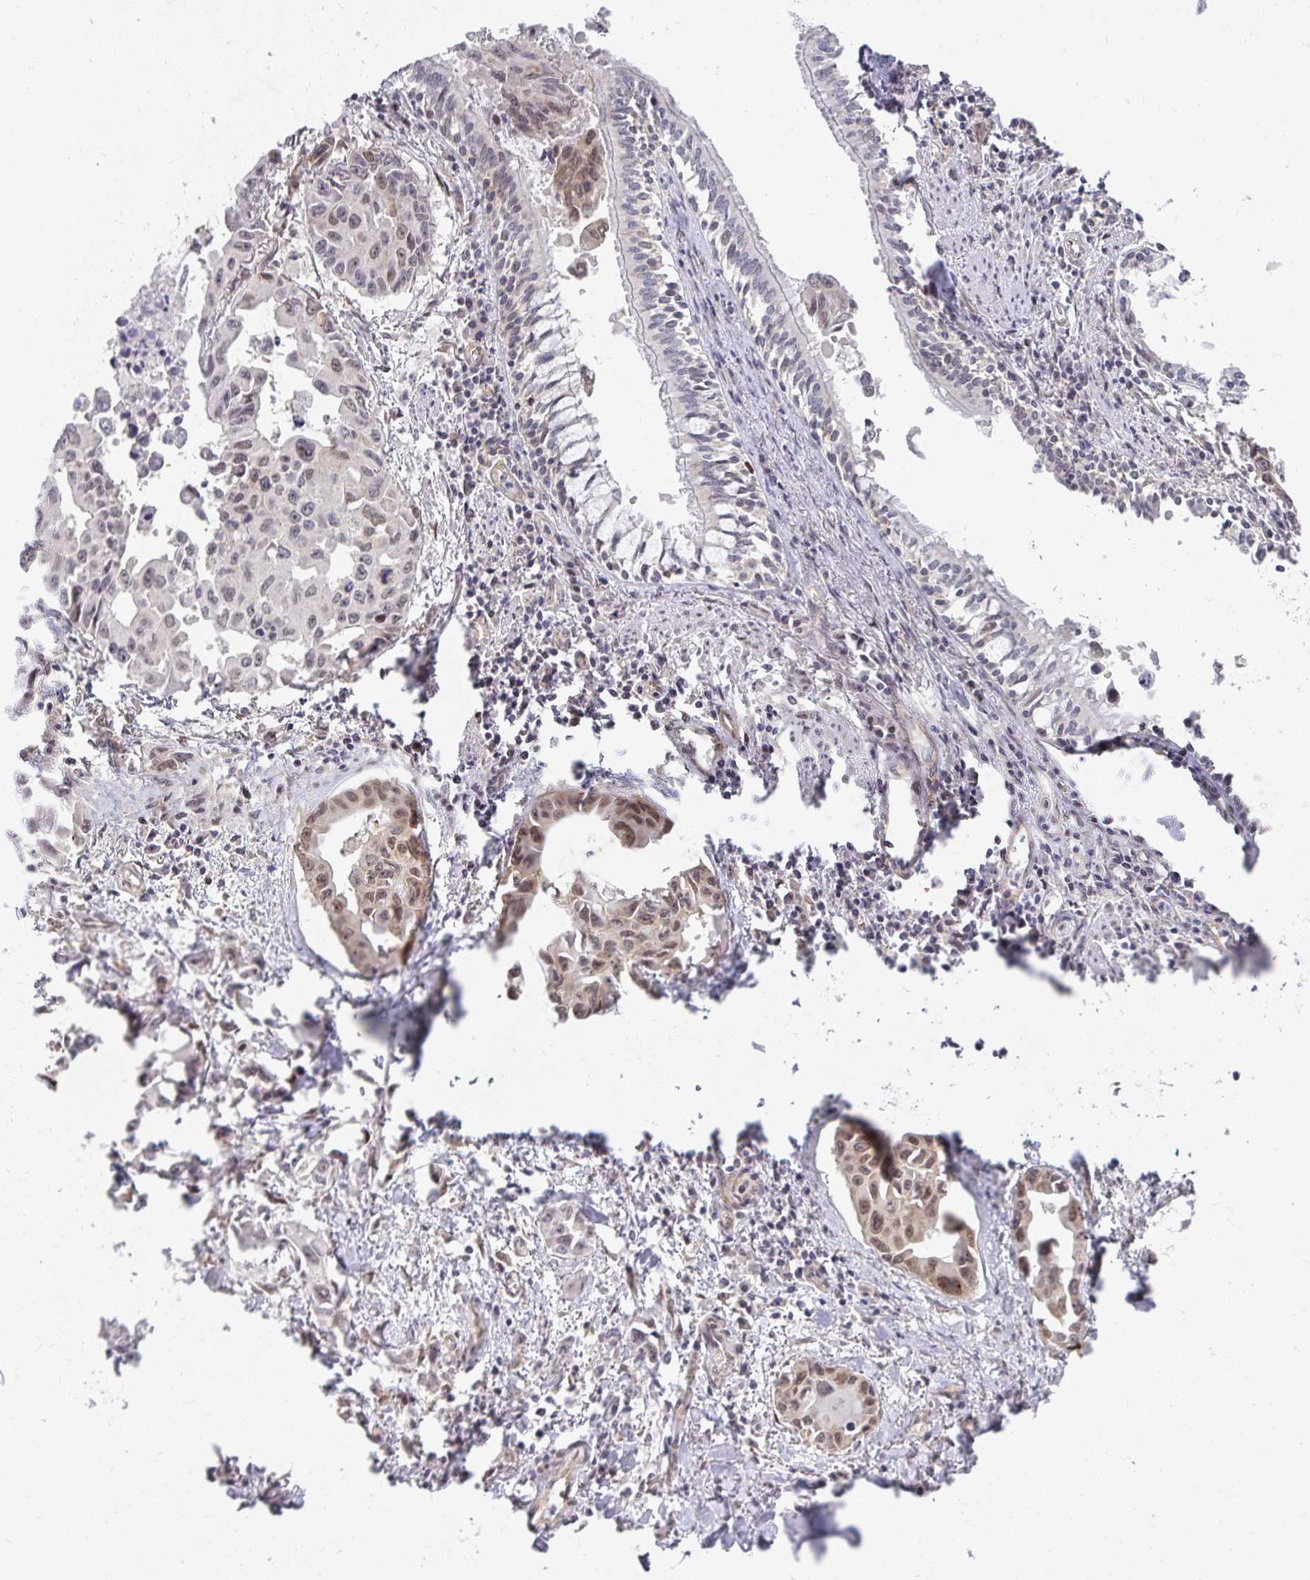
{"staining": {"intensity": "moderate", "quantity": "<25%", "location": "nuclear"}, "tissue": "lung cancer", "cell_type": "Tumor cells", "image_type": "cancer", "snomed": [{"axis": "morphology", "description": "Adenocarcinoma, NOS"}, {"axis": "topography", "description": "Lung"}], "caption": "Lung adenocarcinoma stained with DAB (3,3'-diaminobenzidine) immunohistochemistry (IHC) exhibits low levels of moderate nuclear positivity in approximately <25% of tumor cells. (brown staining indicates protein expression, while blue staining denotes nuclei).", "gene": "SYNCRIP", "patient": {"sex": "male", "age": 64}}